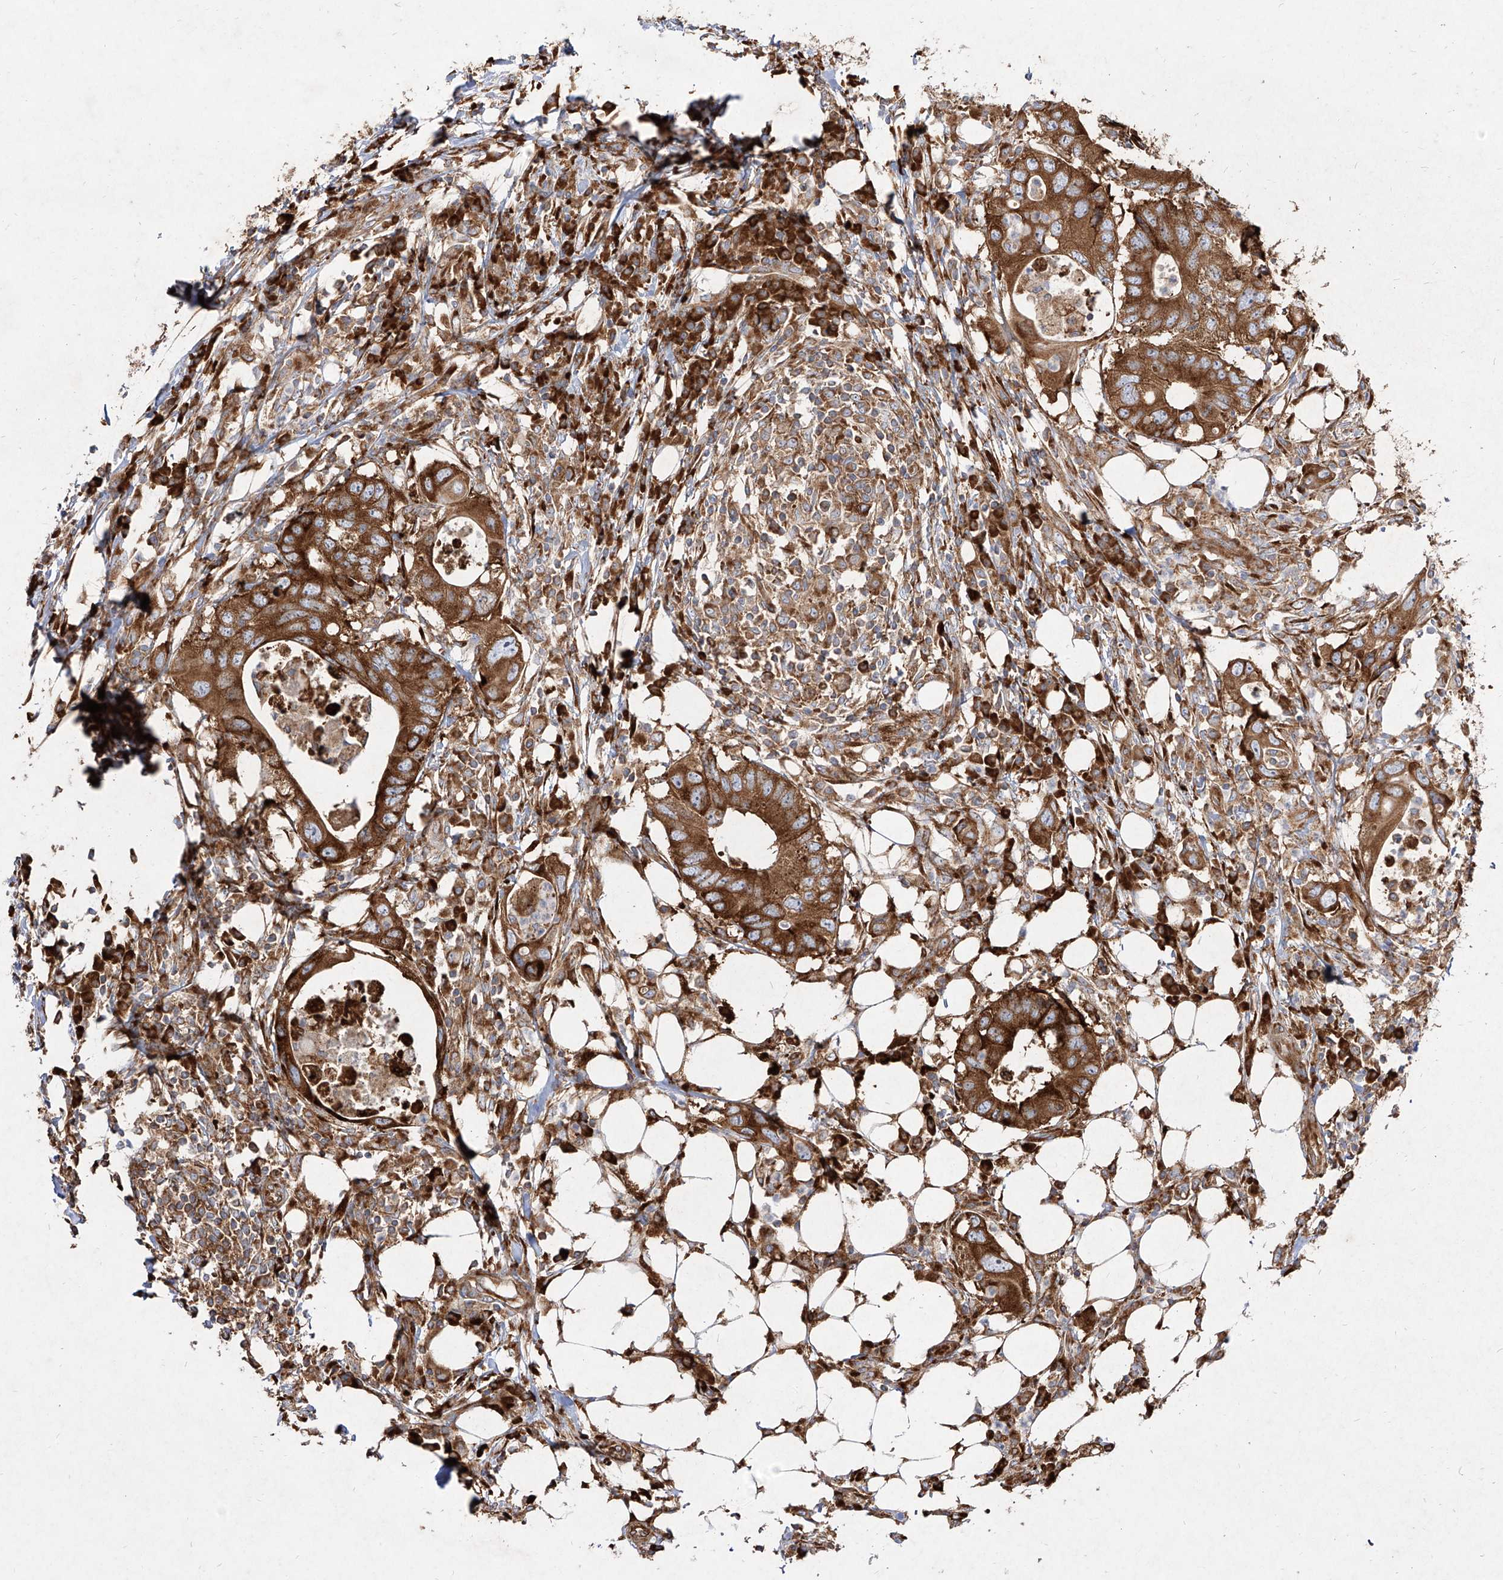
{"staining": {"intensity": "strong", "quantity": ">75%", "location": "cytoplasmic/membranous"}, "tissue": "colorectal cancer", "cell_type": "Tumor cells", "image_type": "cancer", "snomed": [{"axis": "morphology", "description": "Adenocarcinoma, NOS"}, {"axis": "topography", "description": "Colon"}], "caption": "A brown stain highlights strong cytoplasmic/membranous positivity of a protein in human colorectal cancer (adenocarcinoma) tumor cells. (Brightfield microscopy of DAB IHC at high magnification).", "gene": "RPS25", "patient": {"sex": "male", "age": 71}}